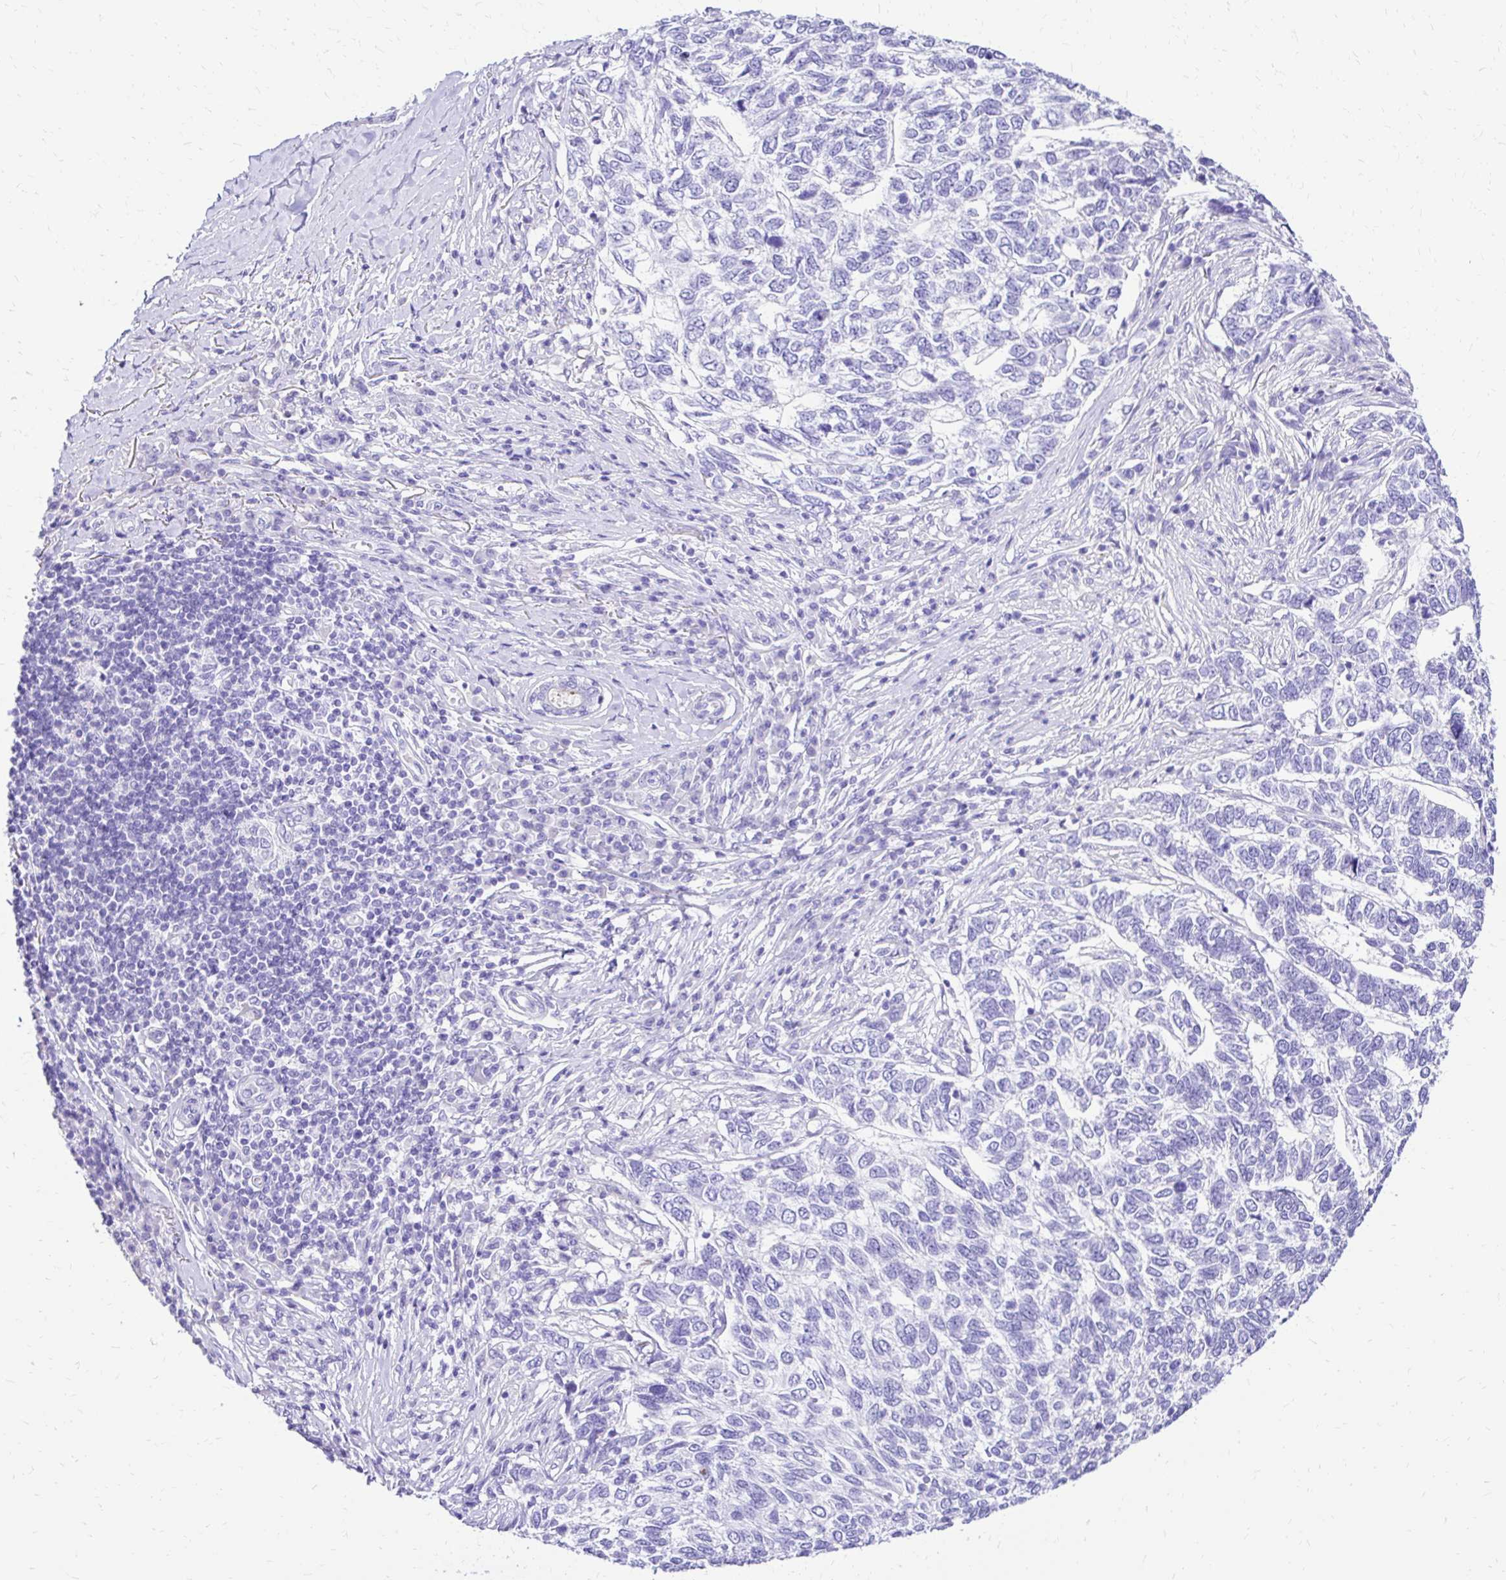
{"staining": {"intensity": "negative", "quantity": "none", "location": "none"}, "tissue": "skin cancer", "cell_type": "Tumor cells", "image_type": "cancer", "snomed": [{"axis": "morphology", "description": "Basal cell carcinoma"}, {"axis": "topography", "description": "Skin"}], "caption": "This image is of skin cancer stained with immunohistochemistry (IHC) to label a protein in brown with the nuclei are counter-stained blue. There is no staining in tumor cells. (Brightfield microscopy of DAB (3,3'-diaminobenzidine) immunohistochemistry (IHC) at high magnification).", "gene": "S100G", "patient": {"sex": "female", "age": 65}}